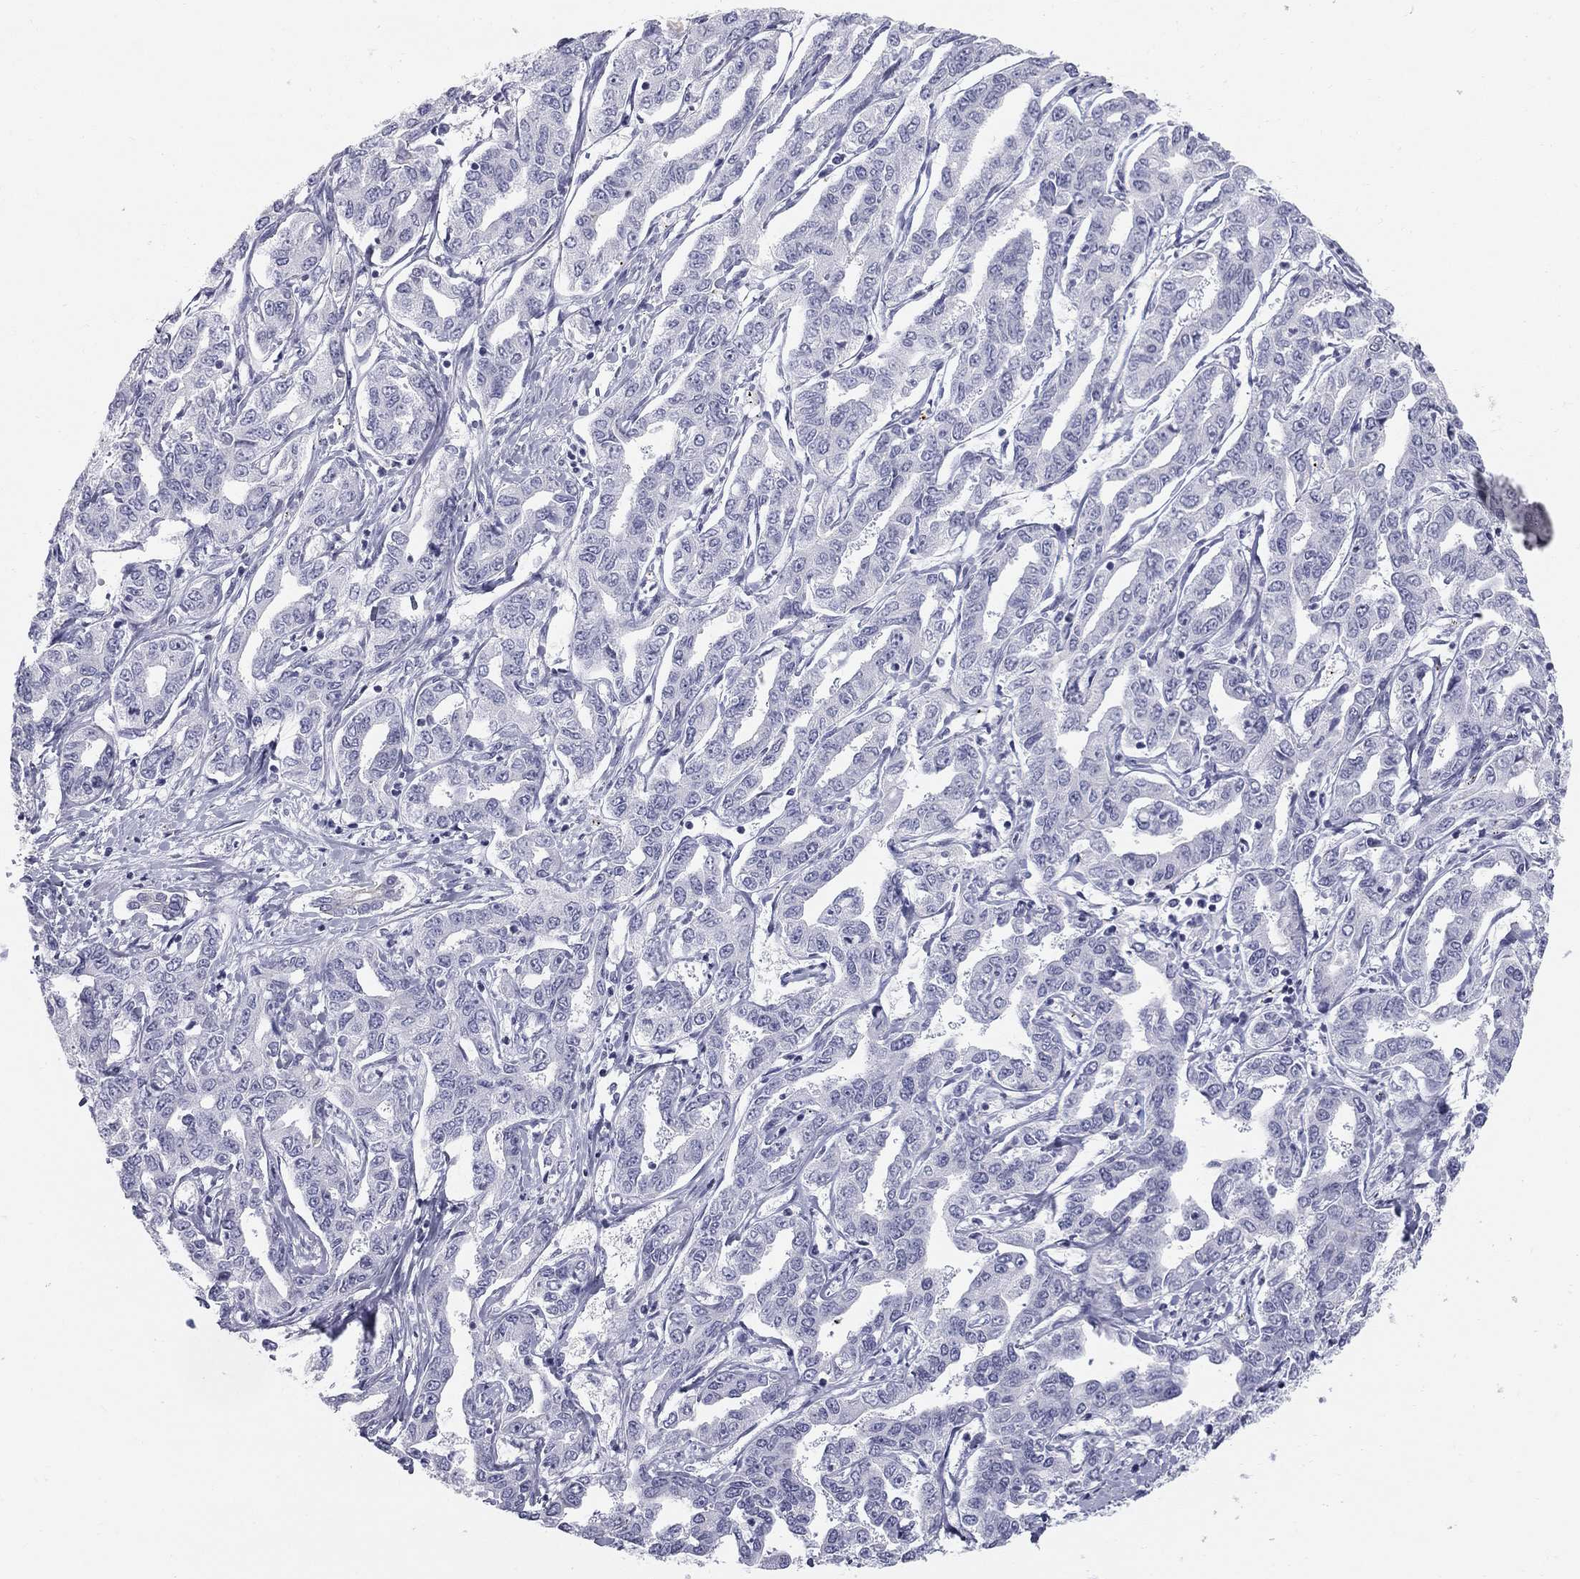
{"staining": {"intensity": "negative", "quantity": "none", "location": "none"}, "tissue": "liver cancer", "cell_type": "Tumor cells", "image_type": "cancer", "snomed": [{"axis": "morphology", "description": "Cholangiocarcinoma"}, {"axis": "topography", "description": "Liver"}], "caption": "This is a image of IHC staining of liver cancer (cholangiocarcinoma), which shows no expression in tumor cells.", "gene": "SULT2B1", "patient": {"sex": "male", "age": 59}}